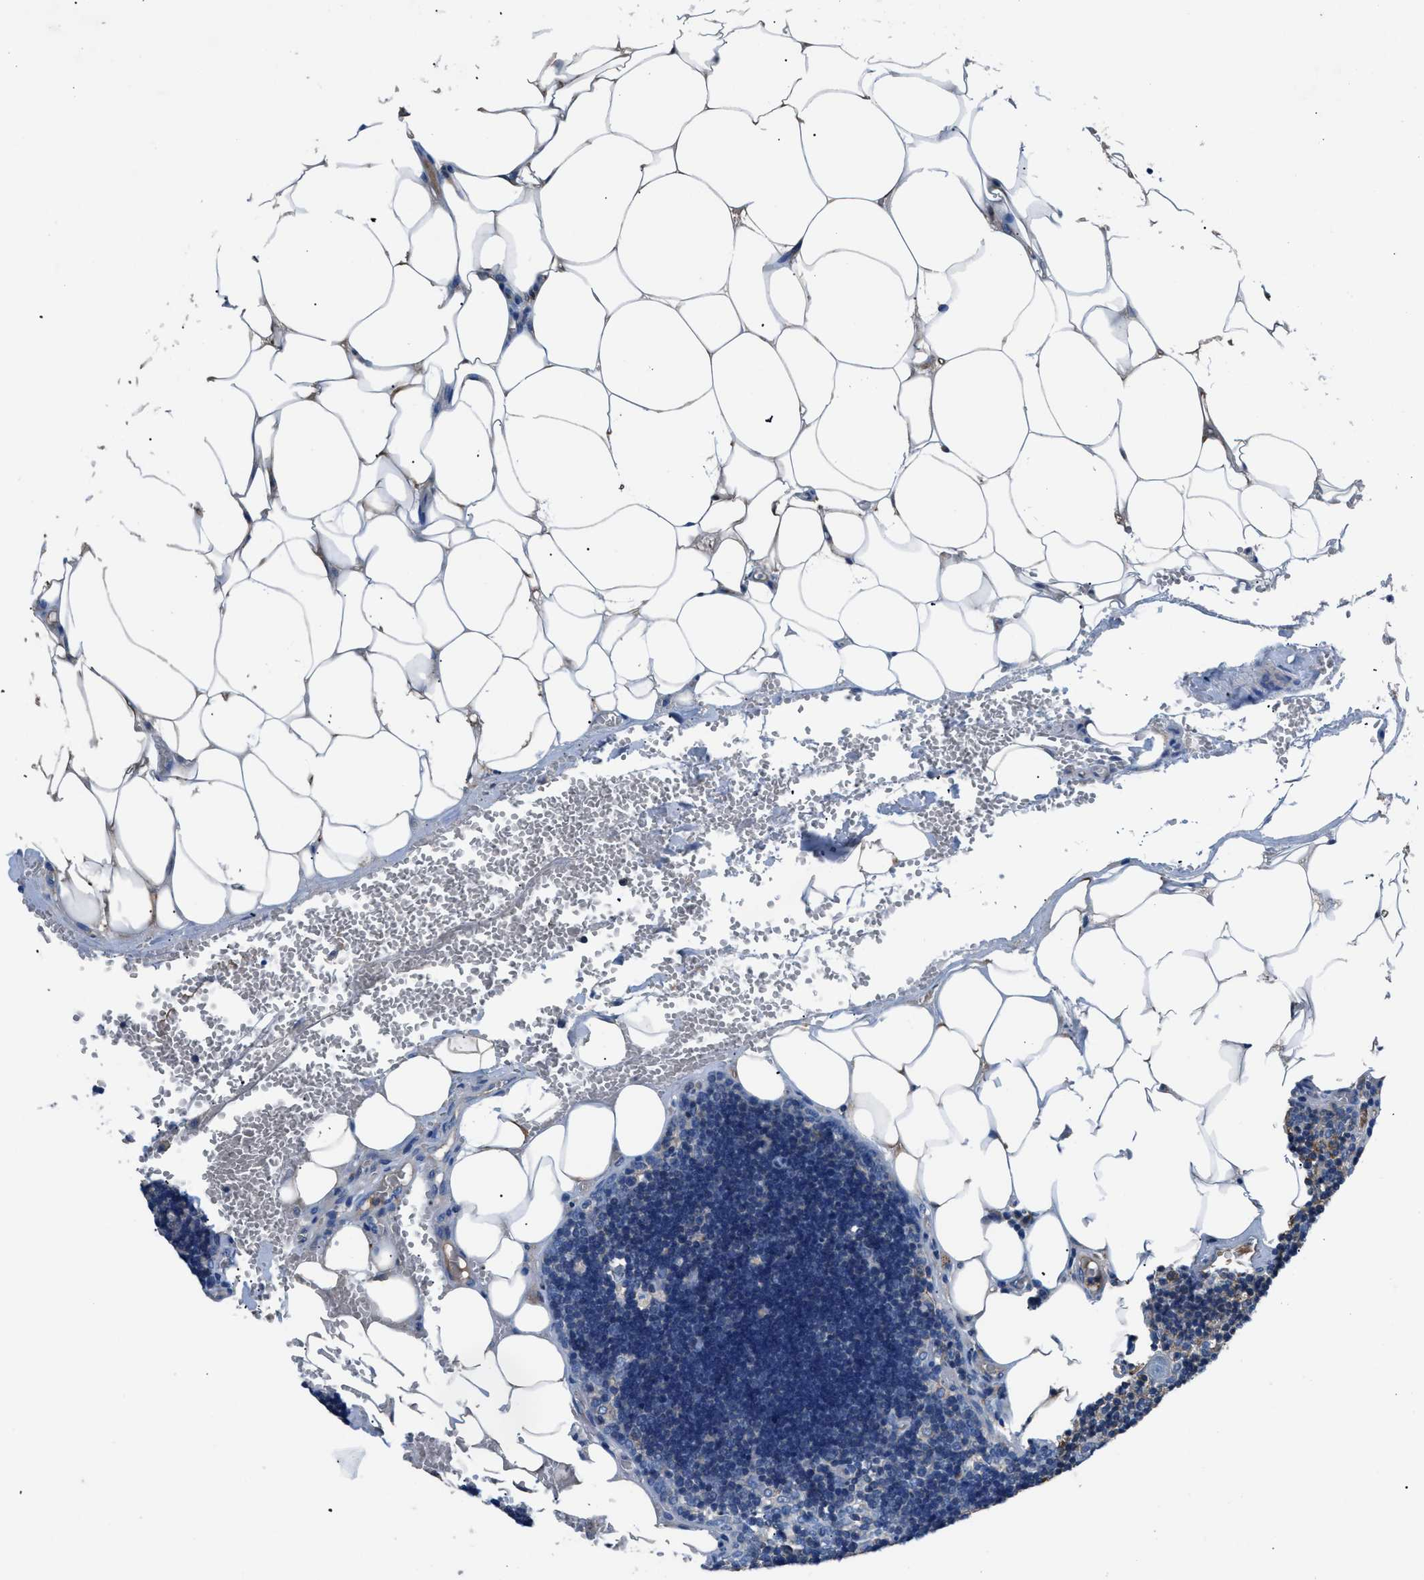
{"staining": {"intensity": "weak", "quantity": "<25%", "location": "cytoplasmic/membranous"}, "tissue": "lymph node", "cell_type": "Germinal center cells", "image_type": "normal", "snomed": [{"axis": "morphology", "description": "Normal tissue, NOS"}, {"axis": "topography", "description": "Lymph node"}], "caption": "Germinal center cells are negative for protein expression in unremarkable human lymph node. (DAB IHC, high magnification).", "gene": "SGCZ", "patient": {"sex": "male", "age": 33}}